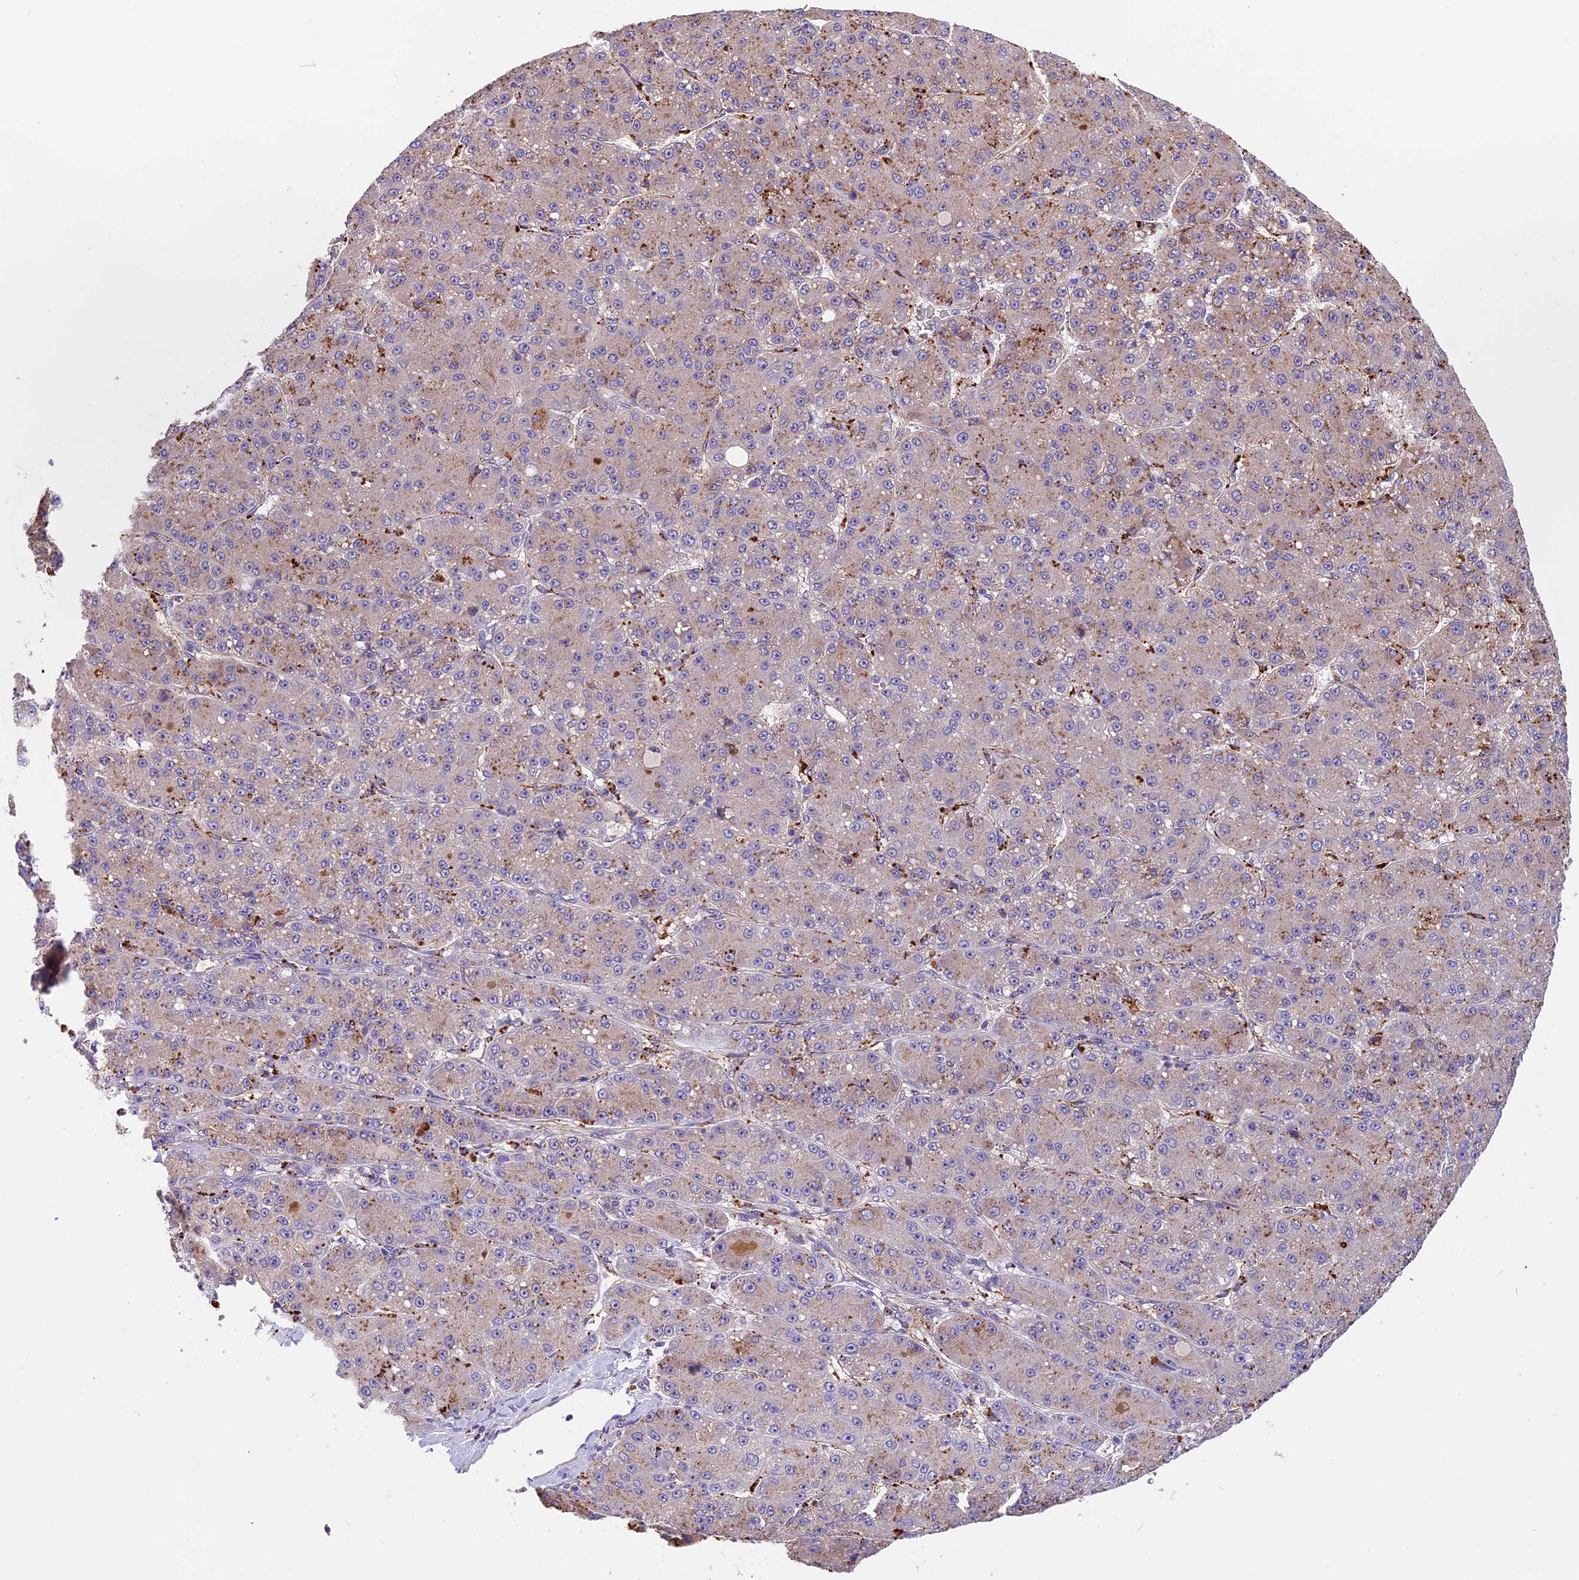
{"staining": {"intensity": "moderate", "quantity": "<25%", "location": "cytoplasmic/membranous"}, "tissue": "liver cancer", "cell_type": "Tumor cells", "image_type": "cancer", "snomed": [{"axis": "morphology", "description": "Carcinoma, Hepatocellular, NOS"}, {"axis": "topography", "description": "Liver"}], "caption": "DAB (3,3'-diaminobenzidine) immunohistochemical staining of hepatocellular carcinoma (liver) exhibits moderate cytoplasmic/membranous protein staining in about <25% of tumor cells.", "gene": "COPE", "patient": {"sex": "male", "age": 67}}